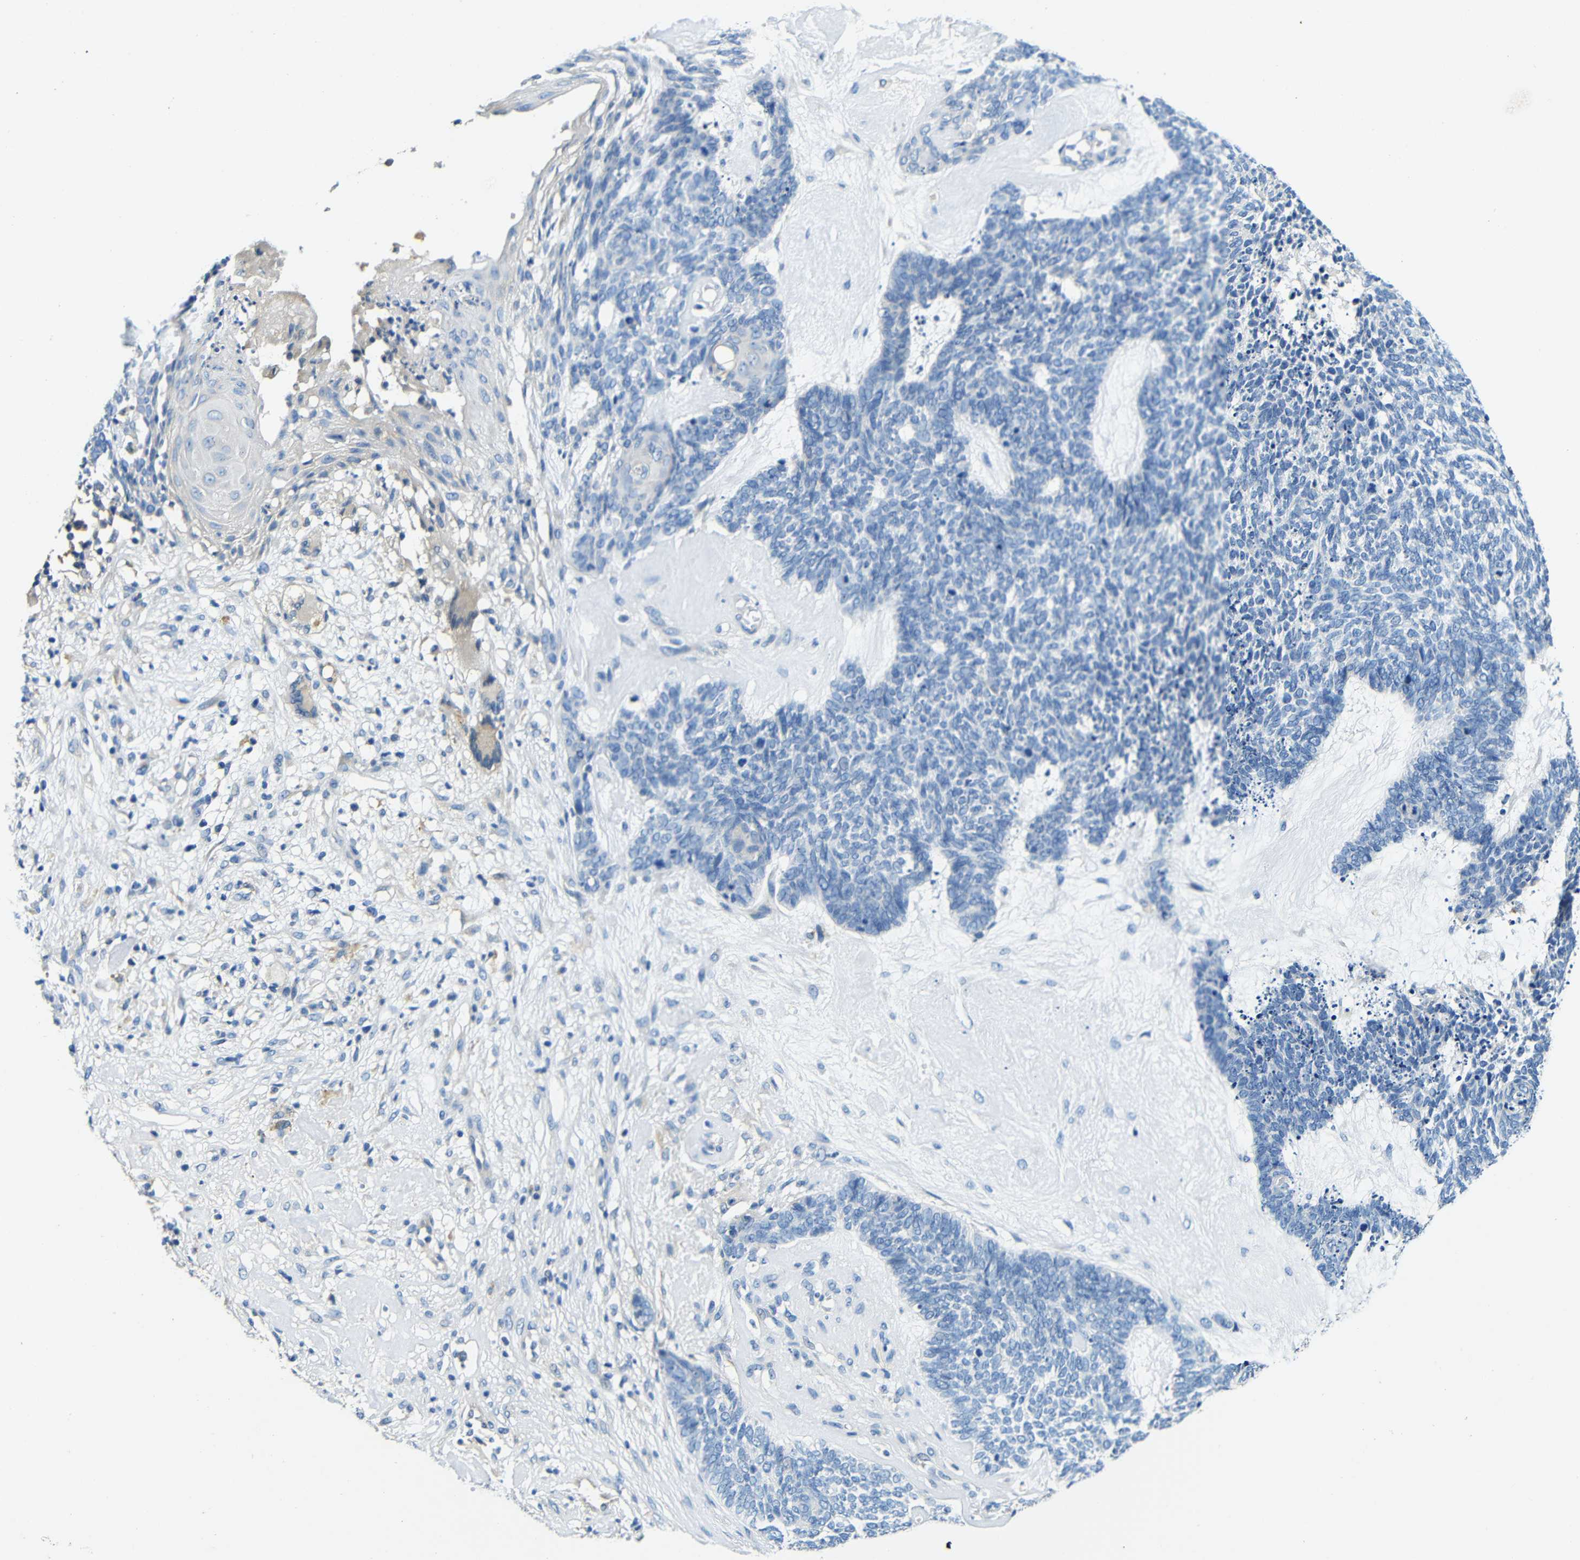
{"staining": {"intensity": "negative", "quantity": "none", "location": "none"}, "tissue": "skin cancer", "cell_type": "Tumor cells", "image_type": "cancer", "snomed": [{"axis": "morphology", "description": "Basal cell carcinoma"}, {"axis": "topography", "description": "Skin"}], "caption": "This is an IHC image of skin cancer (basal cell carcinoma). There is no expression in tumor cells.", "gene": "FMO5", "patient": {"sex": "female", "age": 84}}